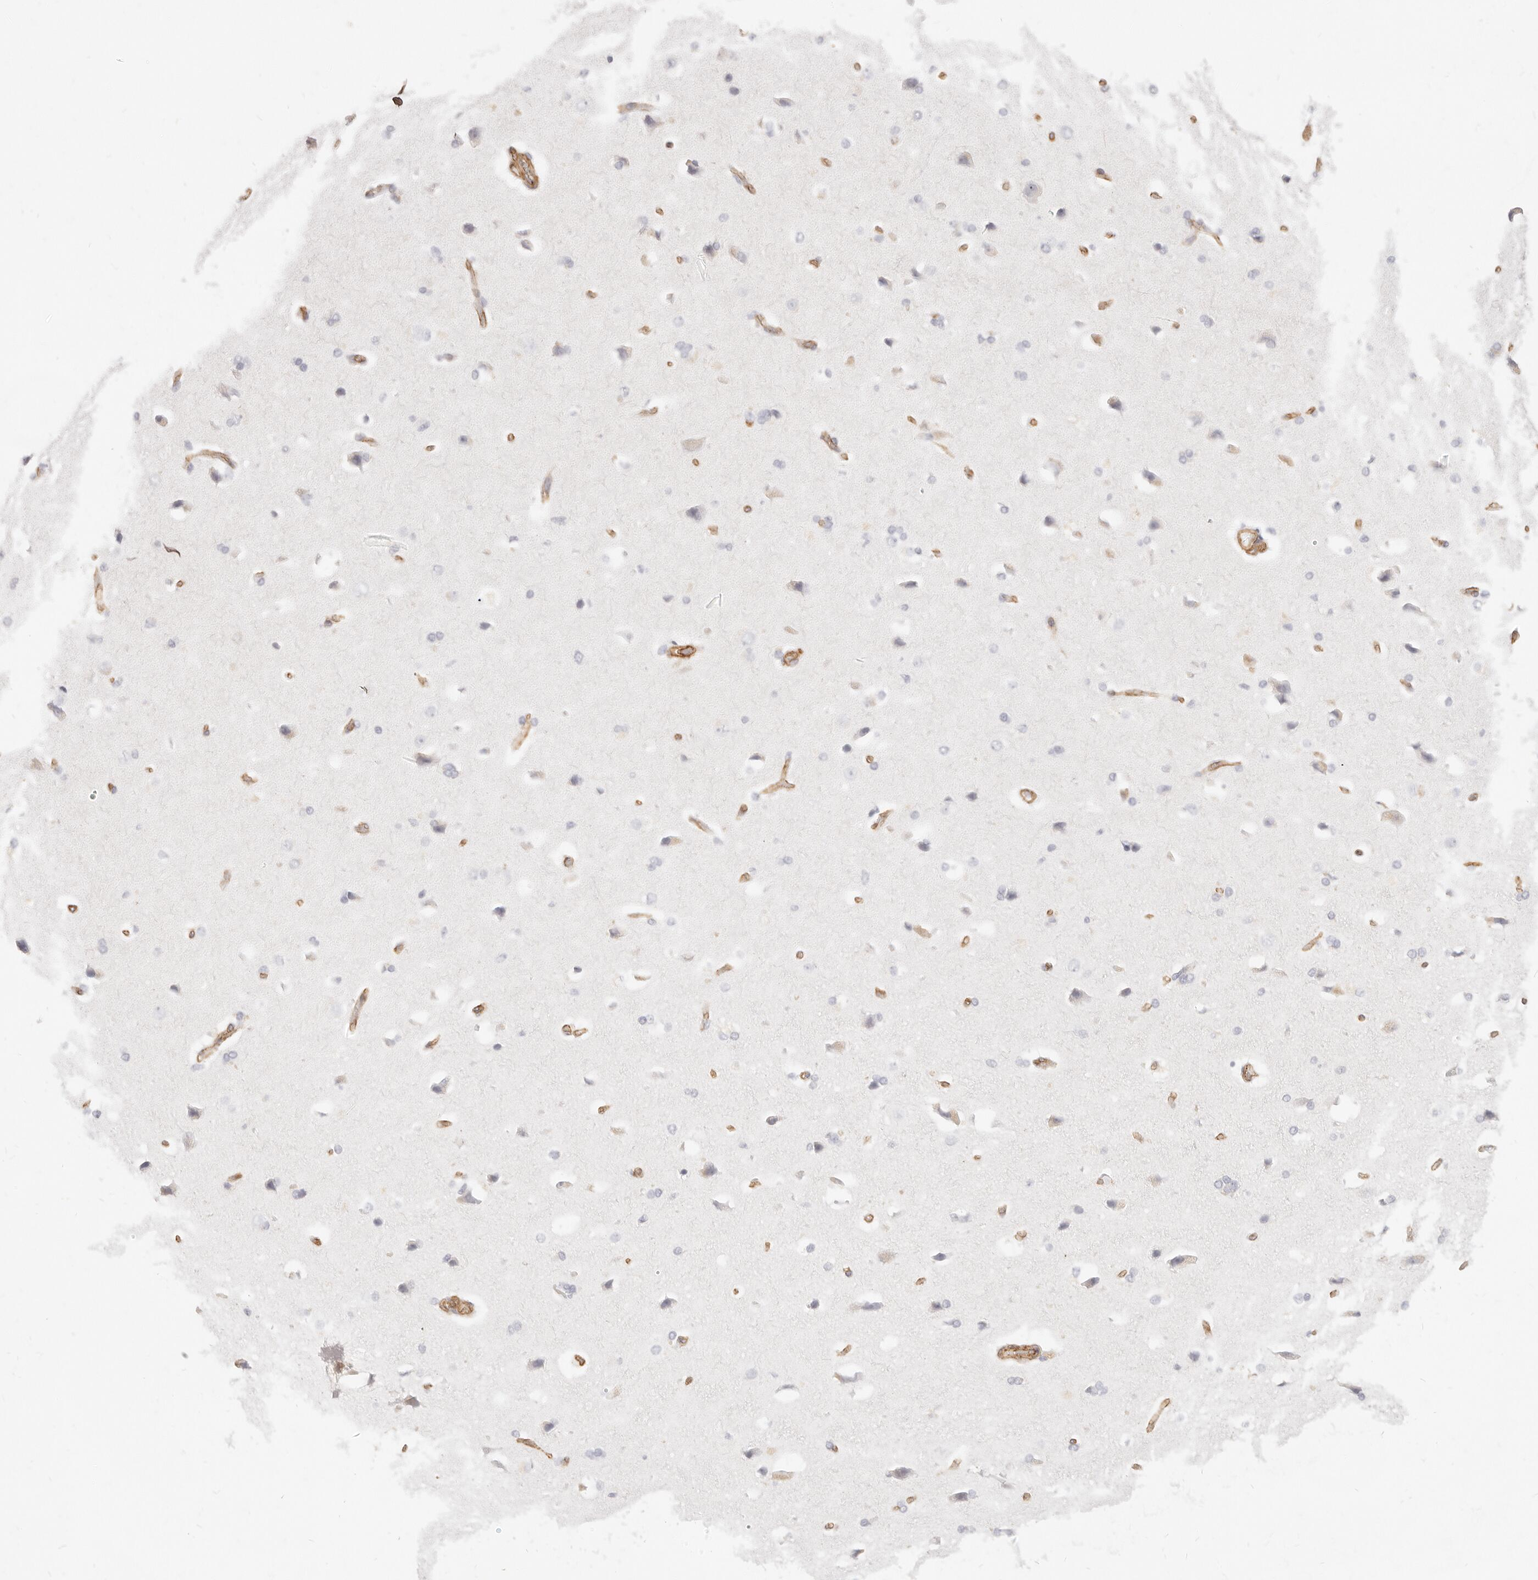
{"staining": {"intensity": "moderate", "quantity": ">75%", "location": "cytoplasmic/membranous"}, "tissue": "cerebral cortex", "cell_type": "Endothelial cells", "image_type": "normal", "snomed": [{"axis": "morphology", "description": "Normal tissue, NOS"}, {"axis": "topography", "description": "Cerebral cortex"}], "caption": "Immunohistochemistry (IHC) image of unremarkable cerebral cortex stained for a protein (brown), which exhibits medium levels of moderate cytoplasmic/membranous positivity in approximately >75% of endothelial cells.", "gene": "NUS1", "patient": {"sex": "male", "age": 62}}